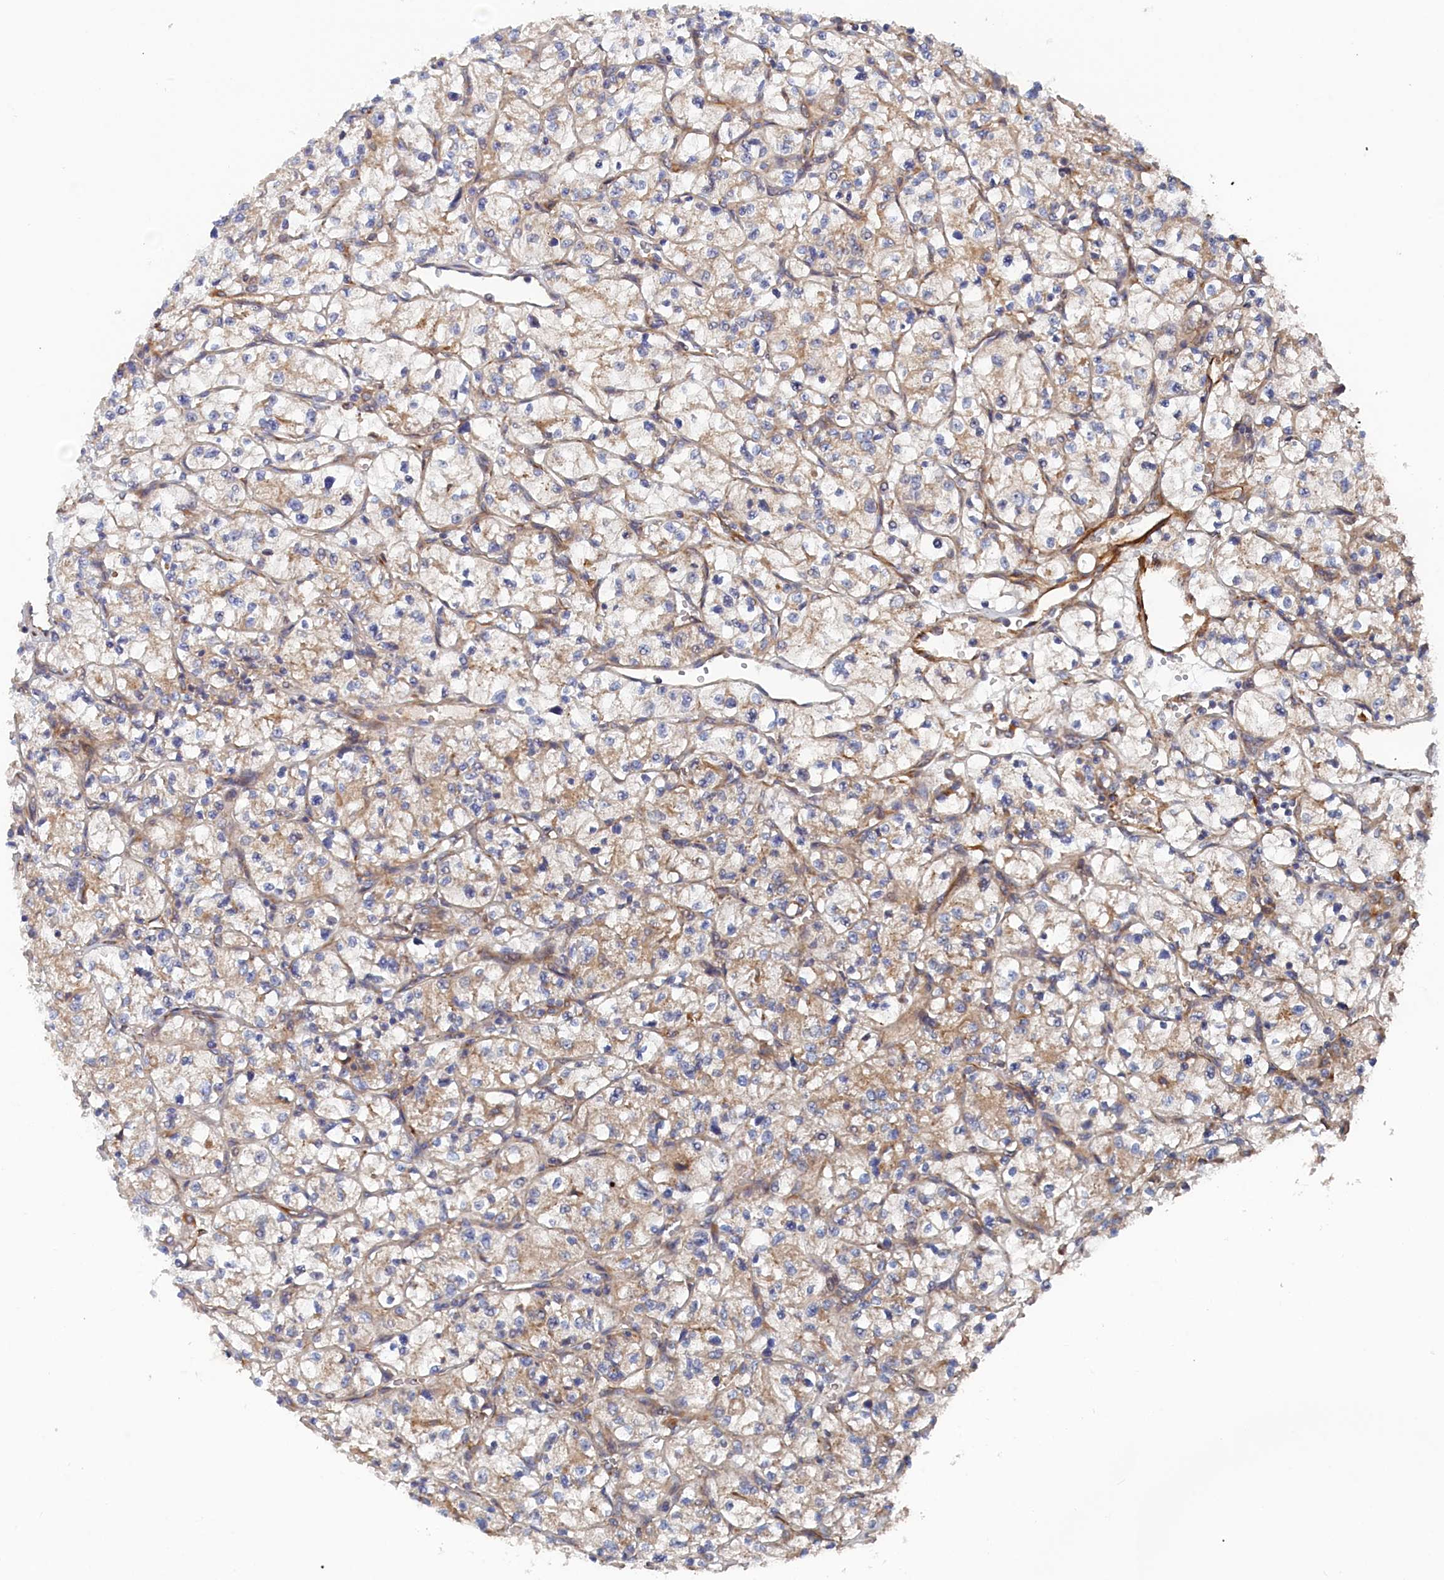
{"staining": {"intensity": "negative", "quantity": "none", "location": "none"}, "tissue": "renal cancer", "cell_type": "Tumor cells", "image_type": "cancer", "snomed": [{"axis": "morphology", "description": "Adenocarcinoma, NOS"}, {"axis": "topography", "description": "Kidney"}], "caption": "Tumor cells show no significant protein positivity in renal cancer (adenocarcinoma).", "gene": "TMEM196", "patient": {"sex": "female", "age": 64}}